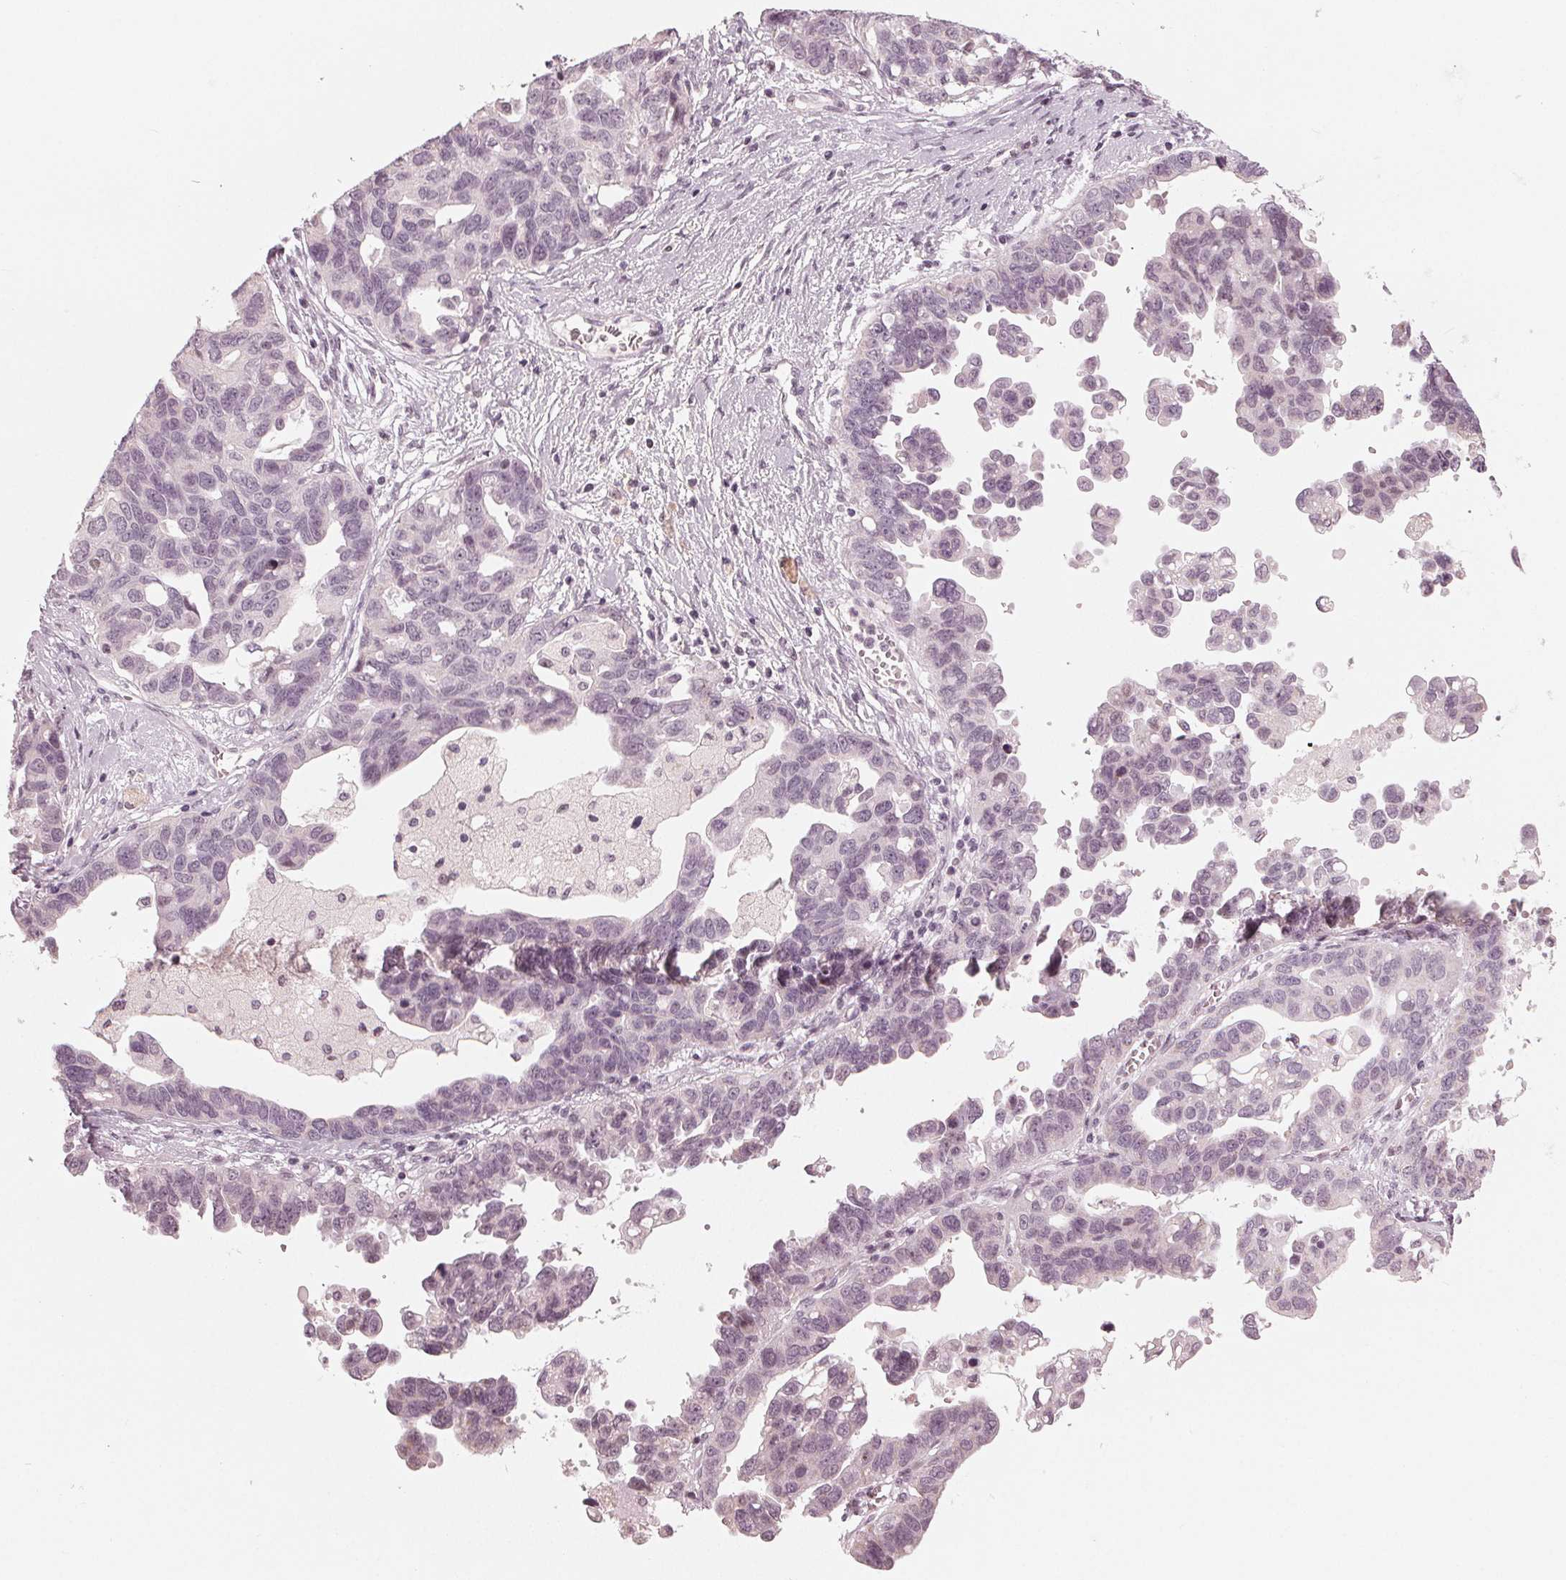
{"staining": {"intensity": "negative", "quantity": "none", "location": "none"}, "tissue": "ovarian cancer", "cell_type": "Tumor cells", "image_type": "cancer", "snomed": [{"axis": "morphology", "description": "Cystadenocarcinoma, serous, NOS"}, {"axis": "topography", "description": "Ovary"}], "caption": "Tumor cells are negative for brown protein staining in ovarian cancer.", "gene": "ADPRHL1", "patient": {"sex": "female", "age": 69}}